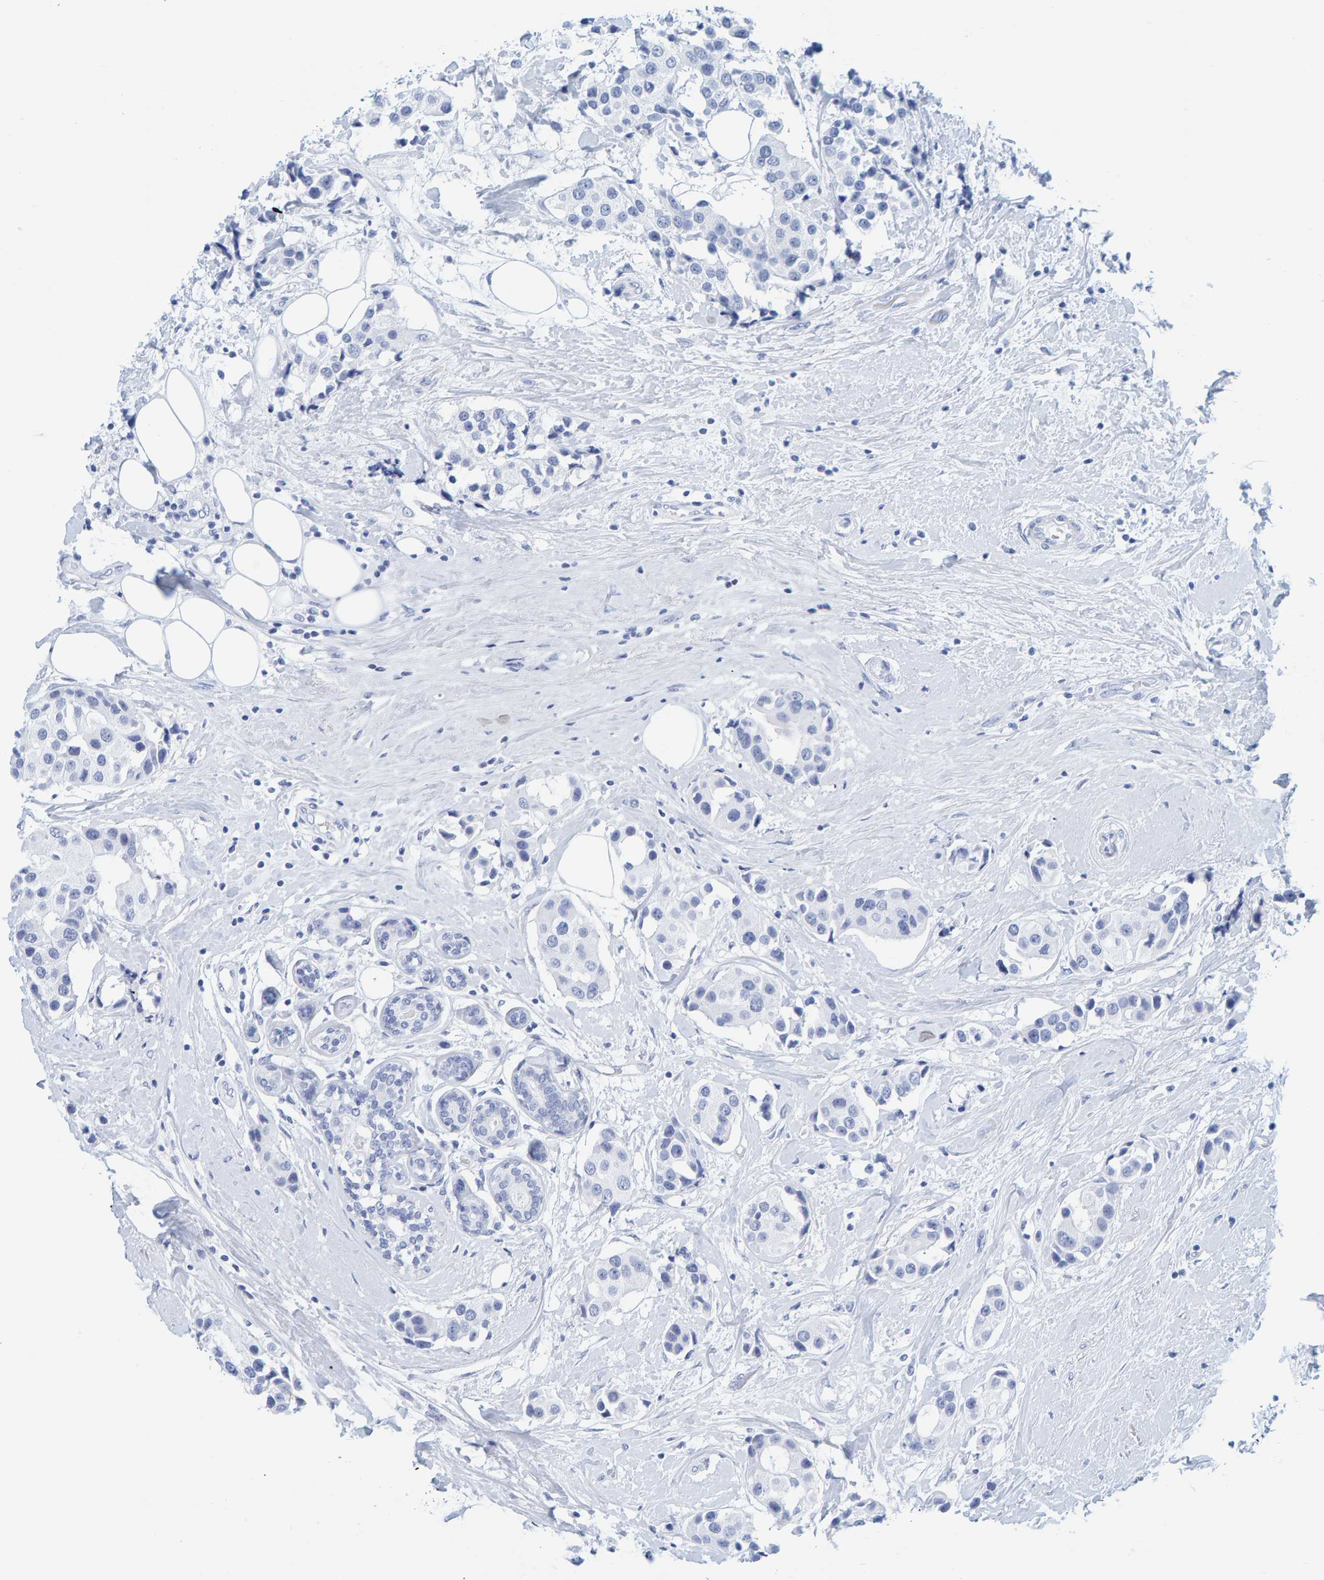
{"staining": {"intensity": "negative", "quantity": "none", "location": "none"}, "tissue": "breast cancer", "cell_type": "Tumor cells", "image_type": "cancer", "snomed": [{"axis": "morphology", "description": "Normal tissue, NOS"}, {"axis": "morphology", "description": "Duct carcinoma"}, {"axis": "topography", "description": "Breast"}], "caption": "An image of breast infiltrating ductal carcinoma stained for a protein reveals no brown staining in tumor cells. The staining was performed using DAB (3,3'-diaminobenzidine) to visualize the protein expression in brown, while the nuclei were stained in blue with hematoxylin (Magnification: 20x).", "gene": "SFTPC", "patient": {"sex": "female", "age": 39}}